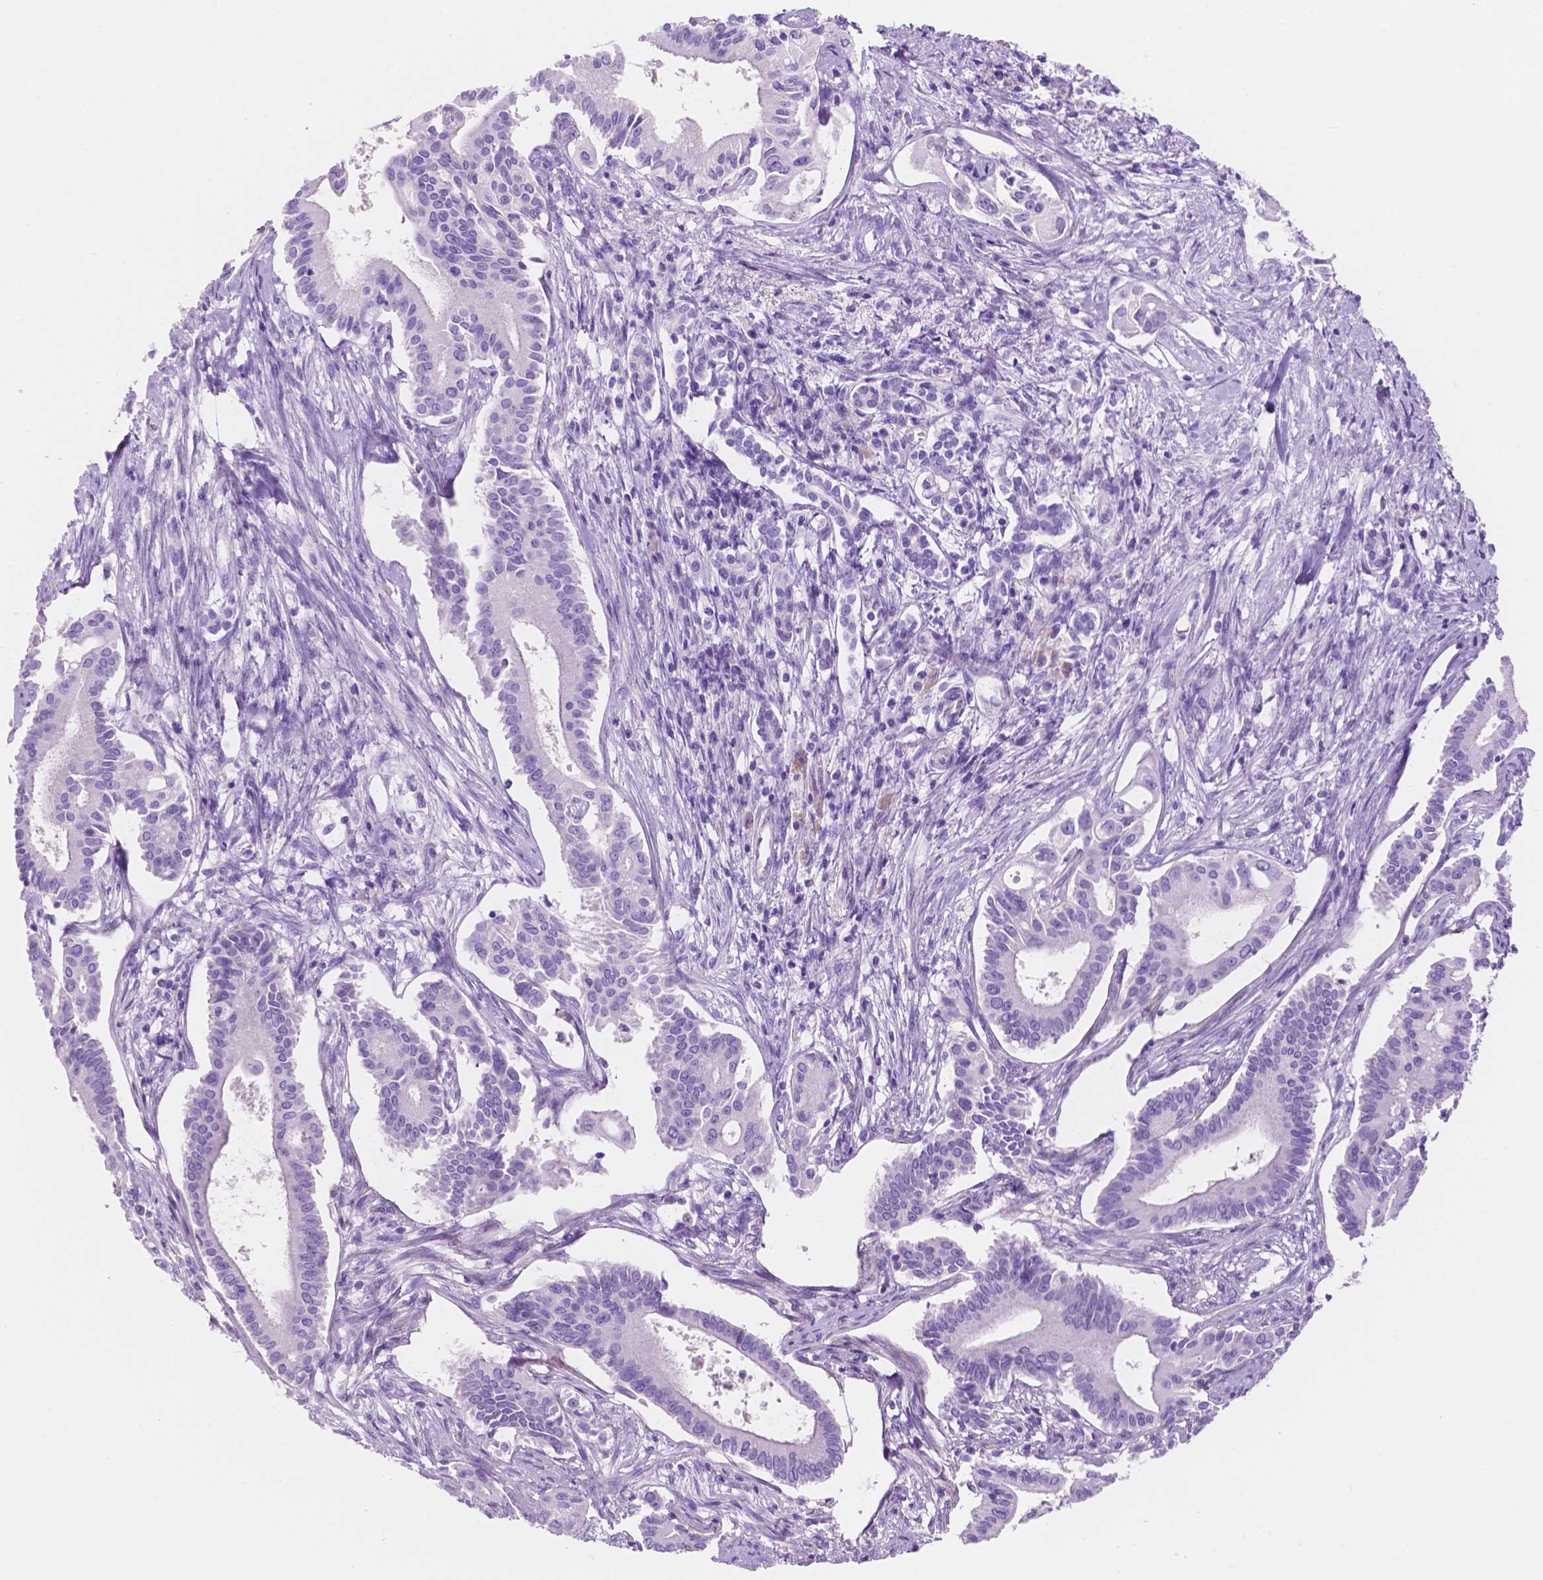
{"staining": {"intensity": "negative", "quantity": "none", "location": "none"}, "tissue": "pancreatic cancer", "cell_type": "Tumor cells", "image_type": "cancer", "snomed": [{"axis": "morphology", "description": "Adenocarcinoma, NOS"}, {"axis": "topography", "description": "Pancreas"}], "caption": "Adenocarcinoma (pancreatic) stained for a protein using immunohistochemistry (IHC) shows no positivity tumor cells.", "gene": "IGFN1", "patient": {"sex": "female", "age": 68}}